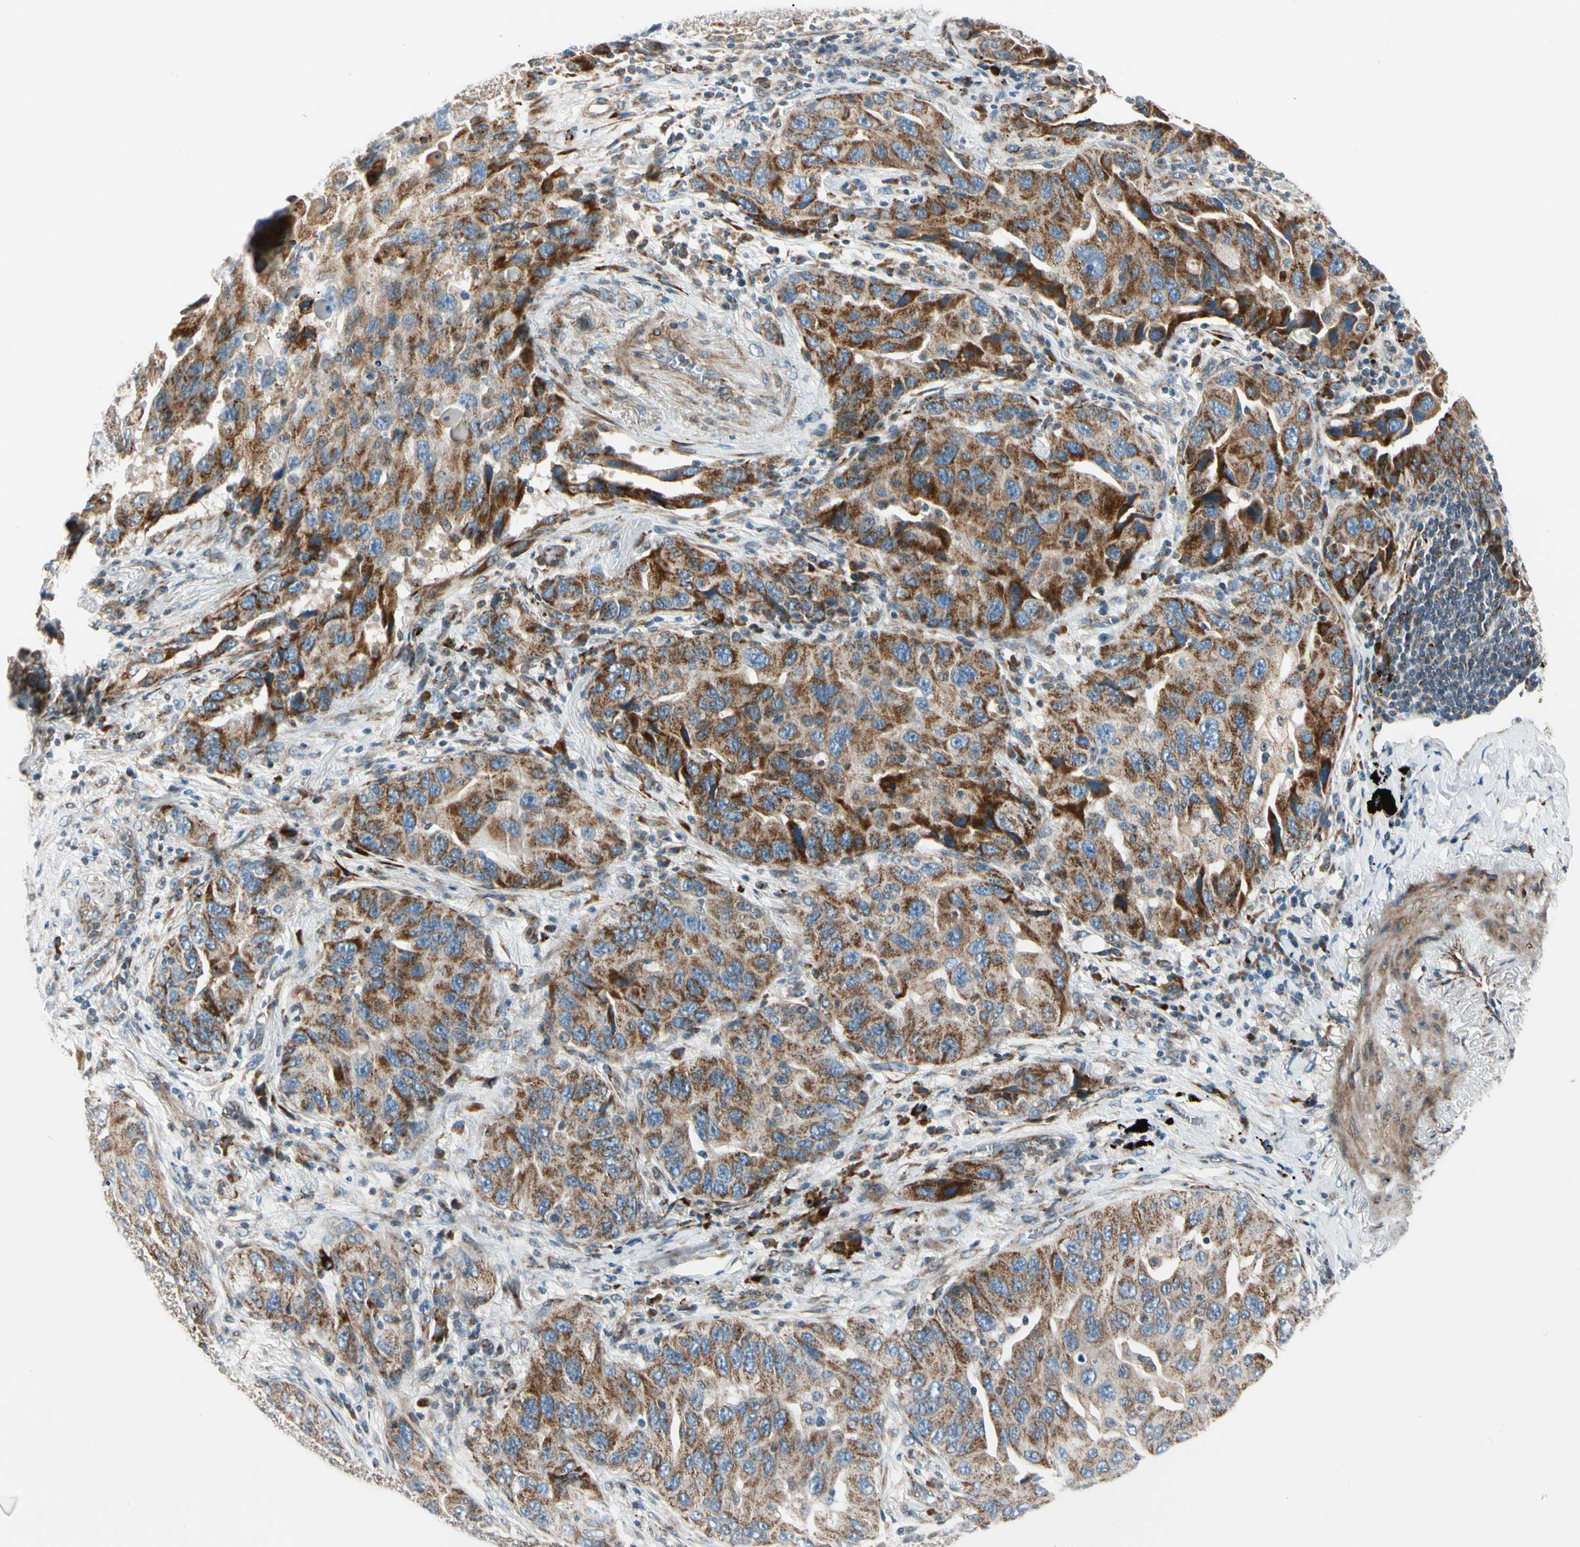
{"staining": {"intensity": "moderate", "quantity": ">75%", "location": "cytoplasmic/membranous"}, "tissue": "lung cancer", "cell_type": "Tumor cells", "image_type": "cancer", "snomed": [{"axis": "morphology", "description": "Adenocarcinoma, NOS"}, {"axis": "topography", "description": "Lung"}], "caption": "A high-resolution photomicrograph shows immunohistochemistry (IHC) staining of lung cancer (adenocarcinoma), which exhibits moderate cytoplasmic/membranous expression in about >75% of tumor cells.", "gene": "MRPL9", "patient": {"sex": "female", "age": 65}}